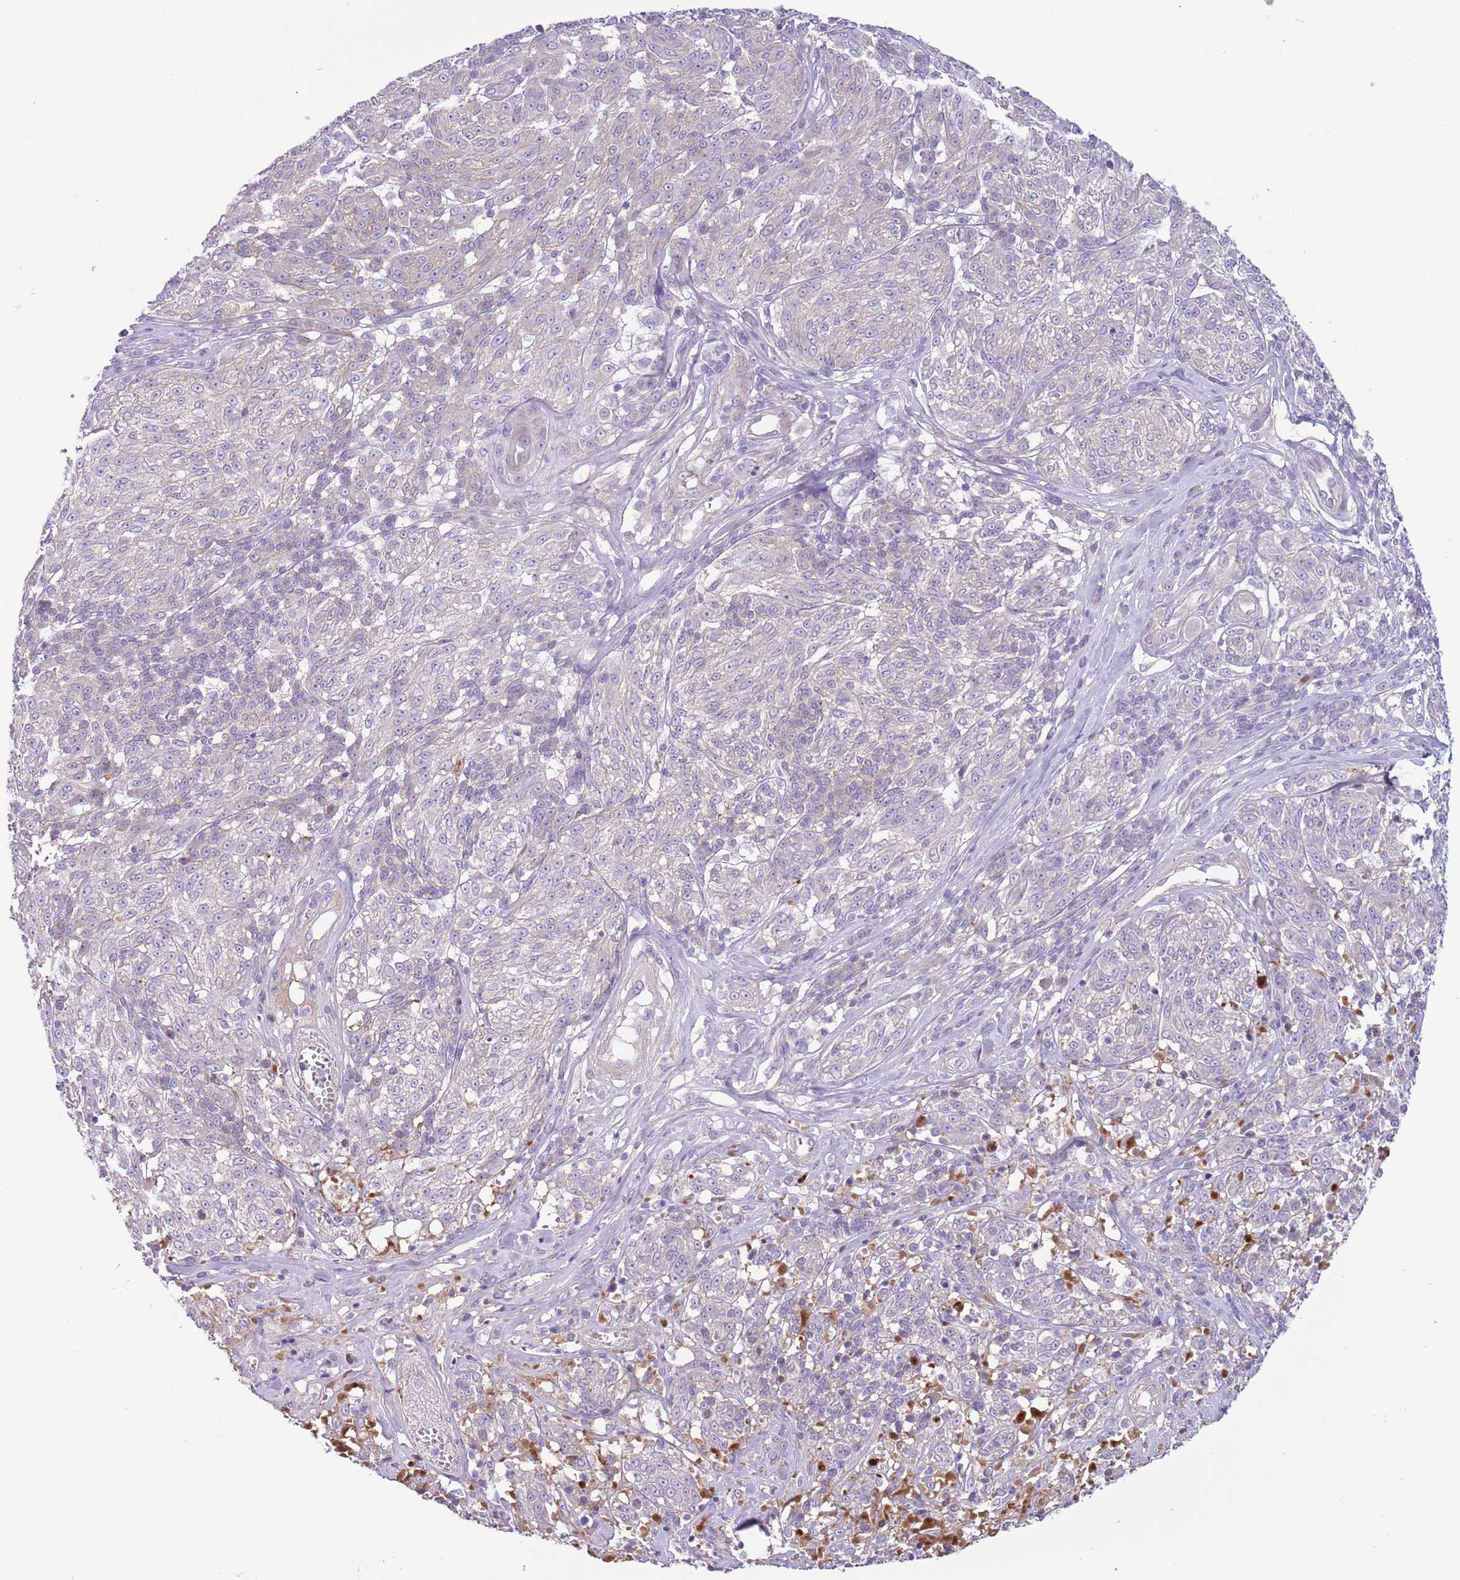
{"staining": {"intensity": "negative", "quantity": "none", "location": "none"}, "tissue": "melanoma", "cell_type": "Tumor cells", "image_type": "cancer", "snomed": [{"axis": "morphology", "description": "Malignant melanoma, NOS"}, {"axis": "topography", "description": "Skin"}], "caption": "IHC image of neoplastic tissue: human malignant melanoma stained with DAB (3,3'-diaminobenzidine) exhibits no significant protein staining in tumor cells. (DAB (3,3'-diaminobenzidine) IHC visualized using brightfield microscopy, high magnification).", "gene": "CFH", "patient": {"sex": "female", "age": 63}}